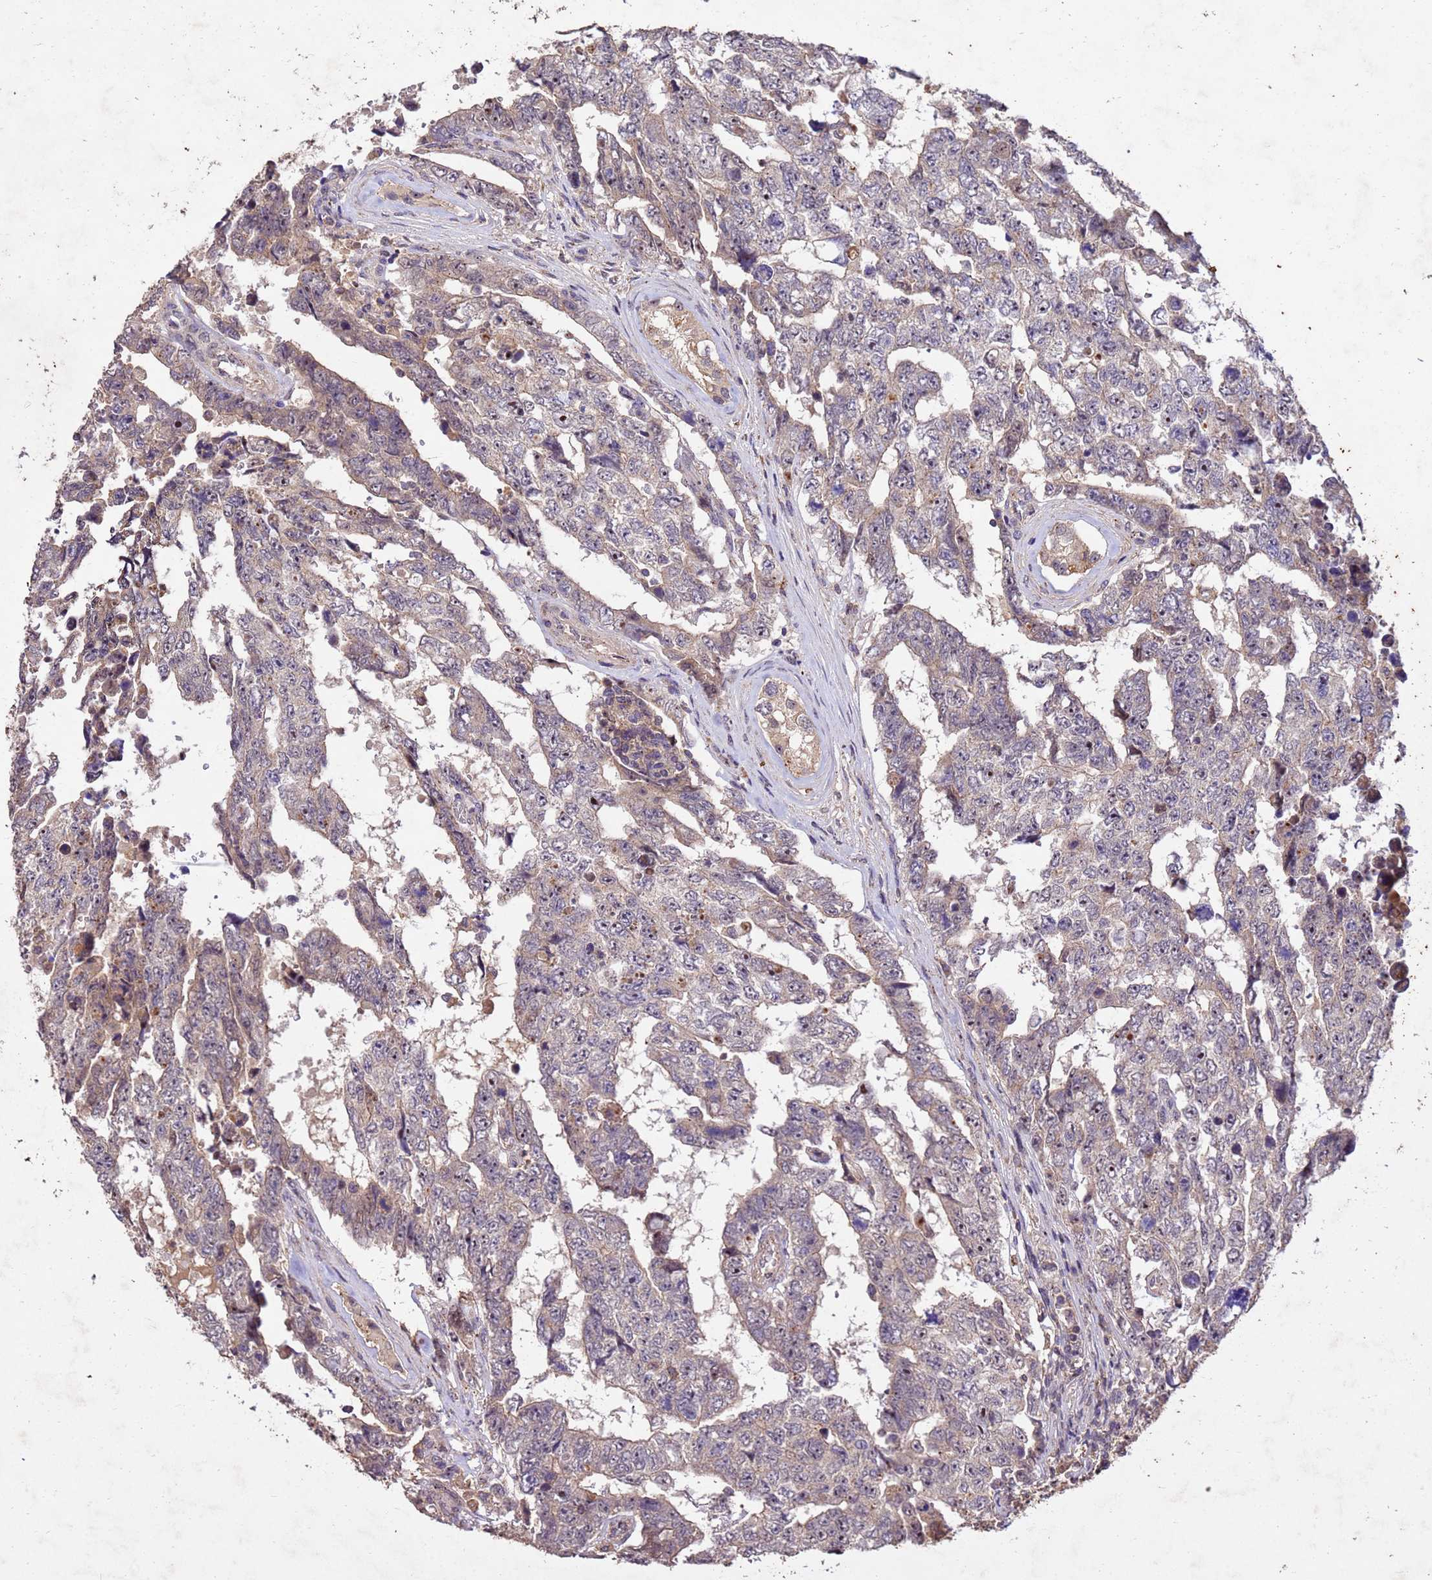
{"staining": {"intensity": "weak", "quantity": "25%-75%", "location": "cytoplasmic/membranous"}, "tissue": "testis cancer", "cell_type": "Tumor cells", "image_type": "cancer", "snomed": [{"axis": "morphology", "description": "Normal tissue, NOS"}, {"axis": "morphology", "description": "Carcinoma, Embryonal, NOS"}, {"axis": "topography", "description": "Testis"}, {"axis": "topography", "description": "Epididymis"}], "caption": "Testis embryonal carcinoma stained with IHC displays weak cytoplasmic/membranous staining in about 25%-75% of tumor cells. Ihc stains the protein of interest in brown and the nuclei are stained blue.", "gene": "TOR4A", "patient": {"sex": "male", "age": 25}}